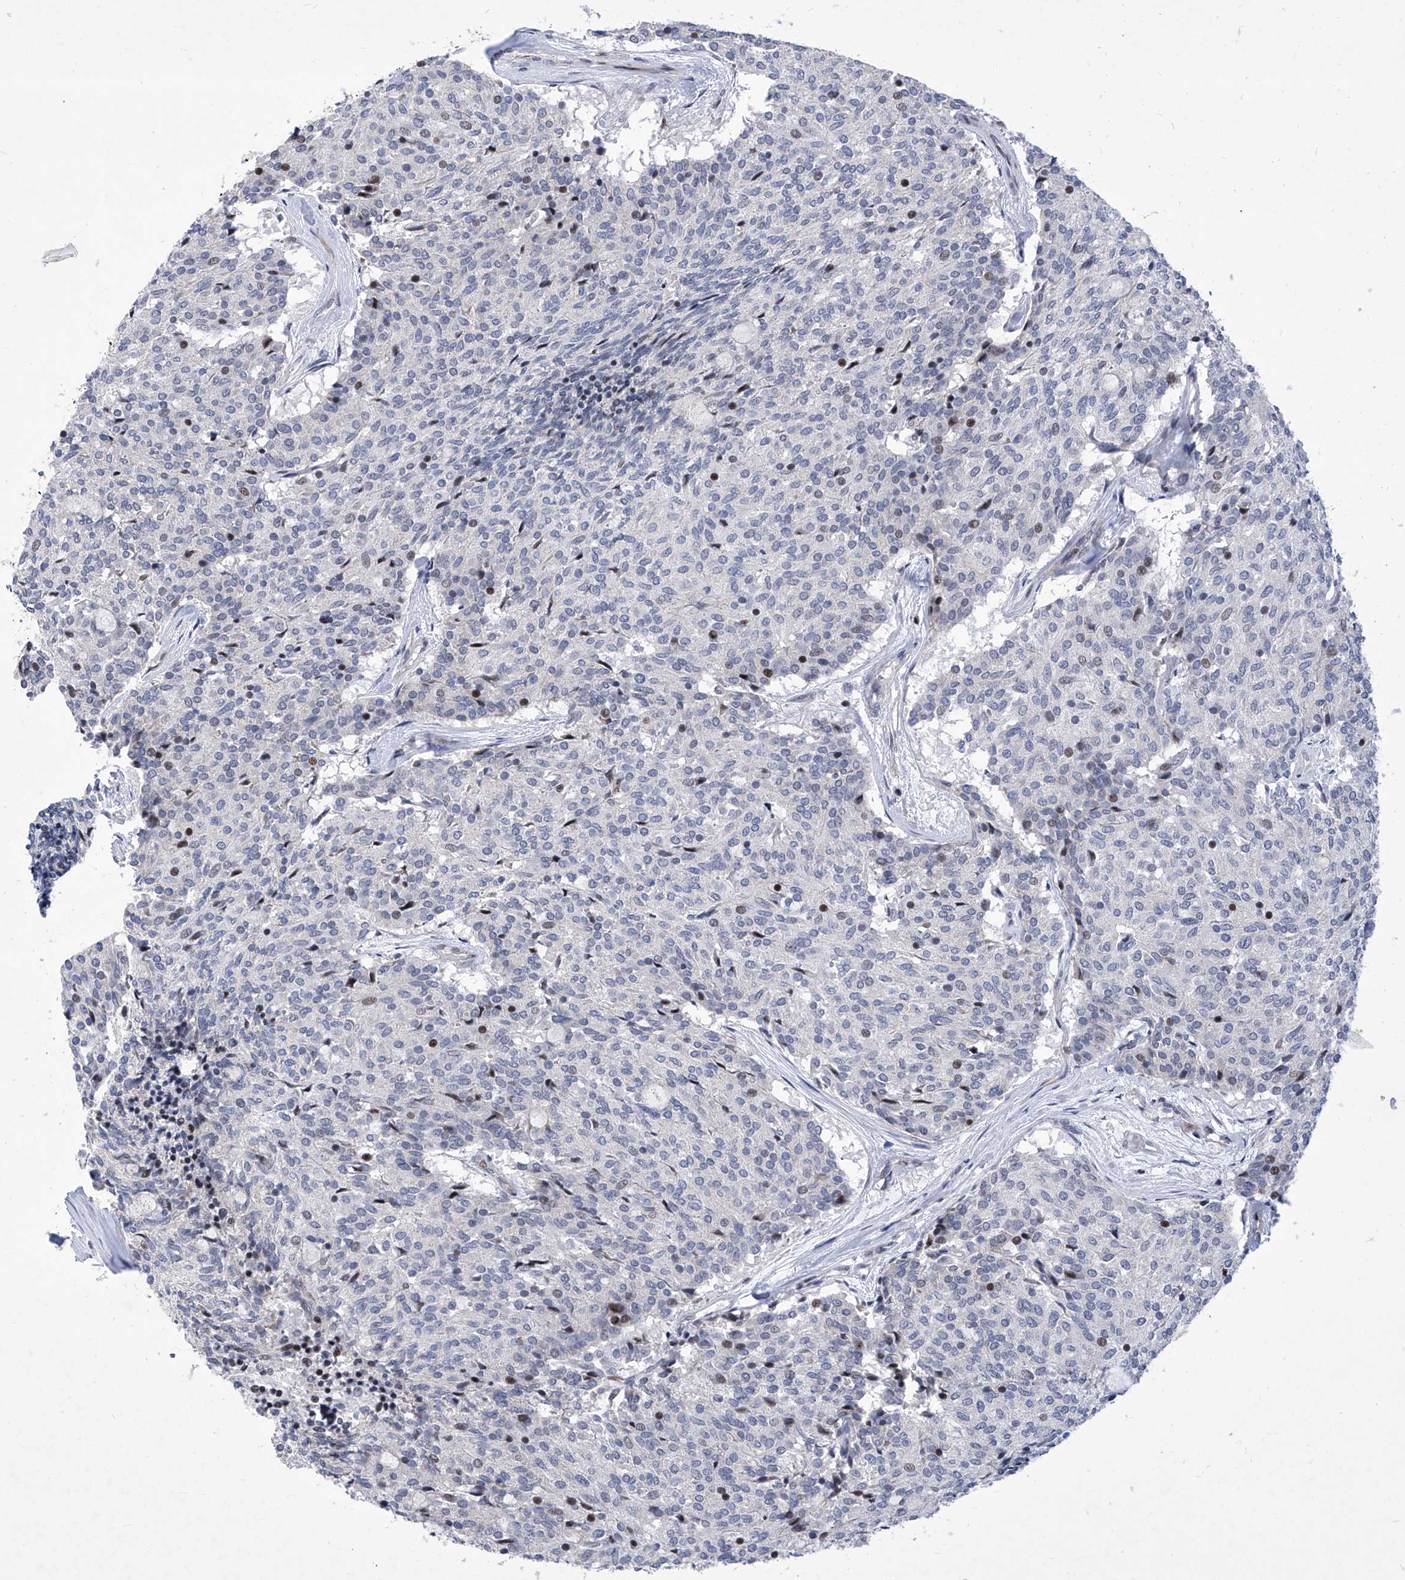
{"staining": {"intensity": "moderate", "quantity": "<25%", "location": "nuclear"}, "tissue": "carcinoid", "cell_type": "Tumor cells", "image_type": "cancer", "snomed": [{"axis": "morphology", "description": "Carcinoid, malignant, NOS"}, {"axis": "topography", "description": "Pancreas"}], "caption": "DAB immunohistochemical staining of human malignant carcinoid demonstrates moderate nuclear protein positivity in about <25% of tumor cells. The protein is shown in brown color, while the nuclei are stained blue.", "gene": "NUFIP1", "patient": {"sex": "female", "age": 54}}